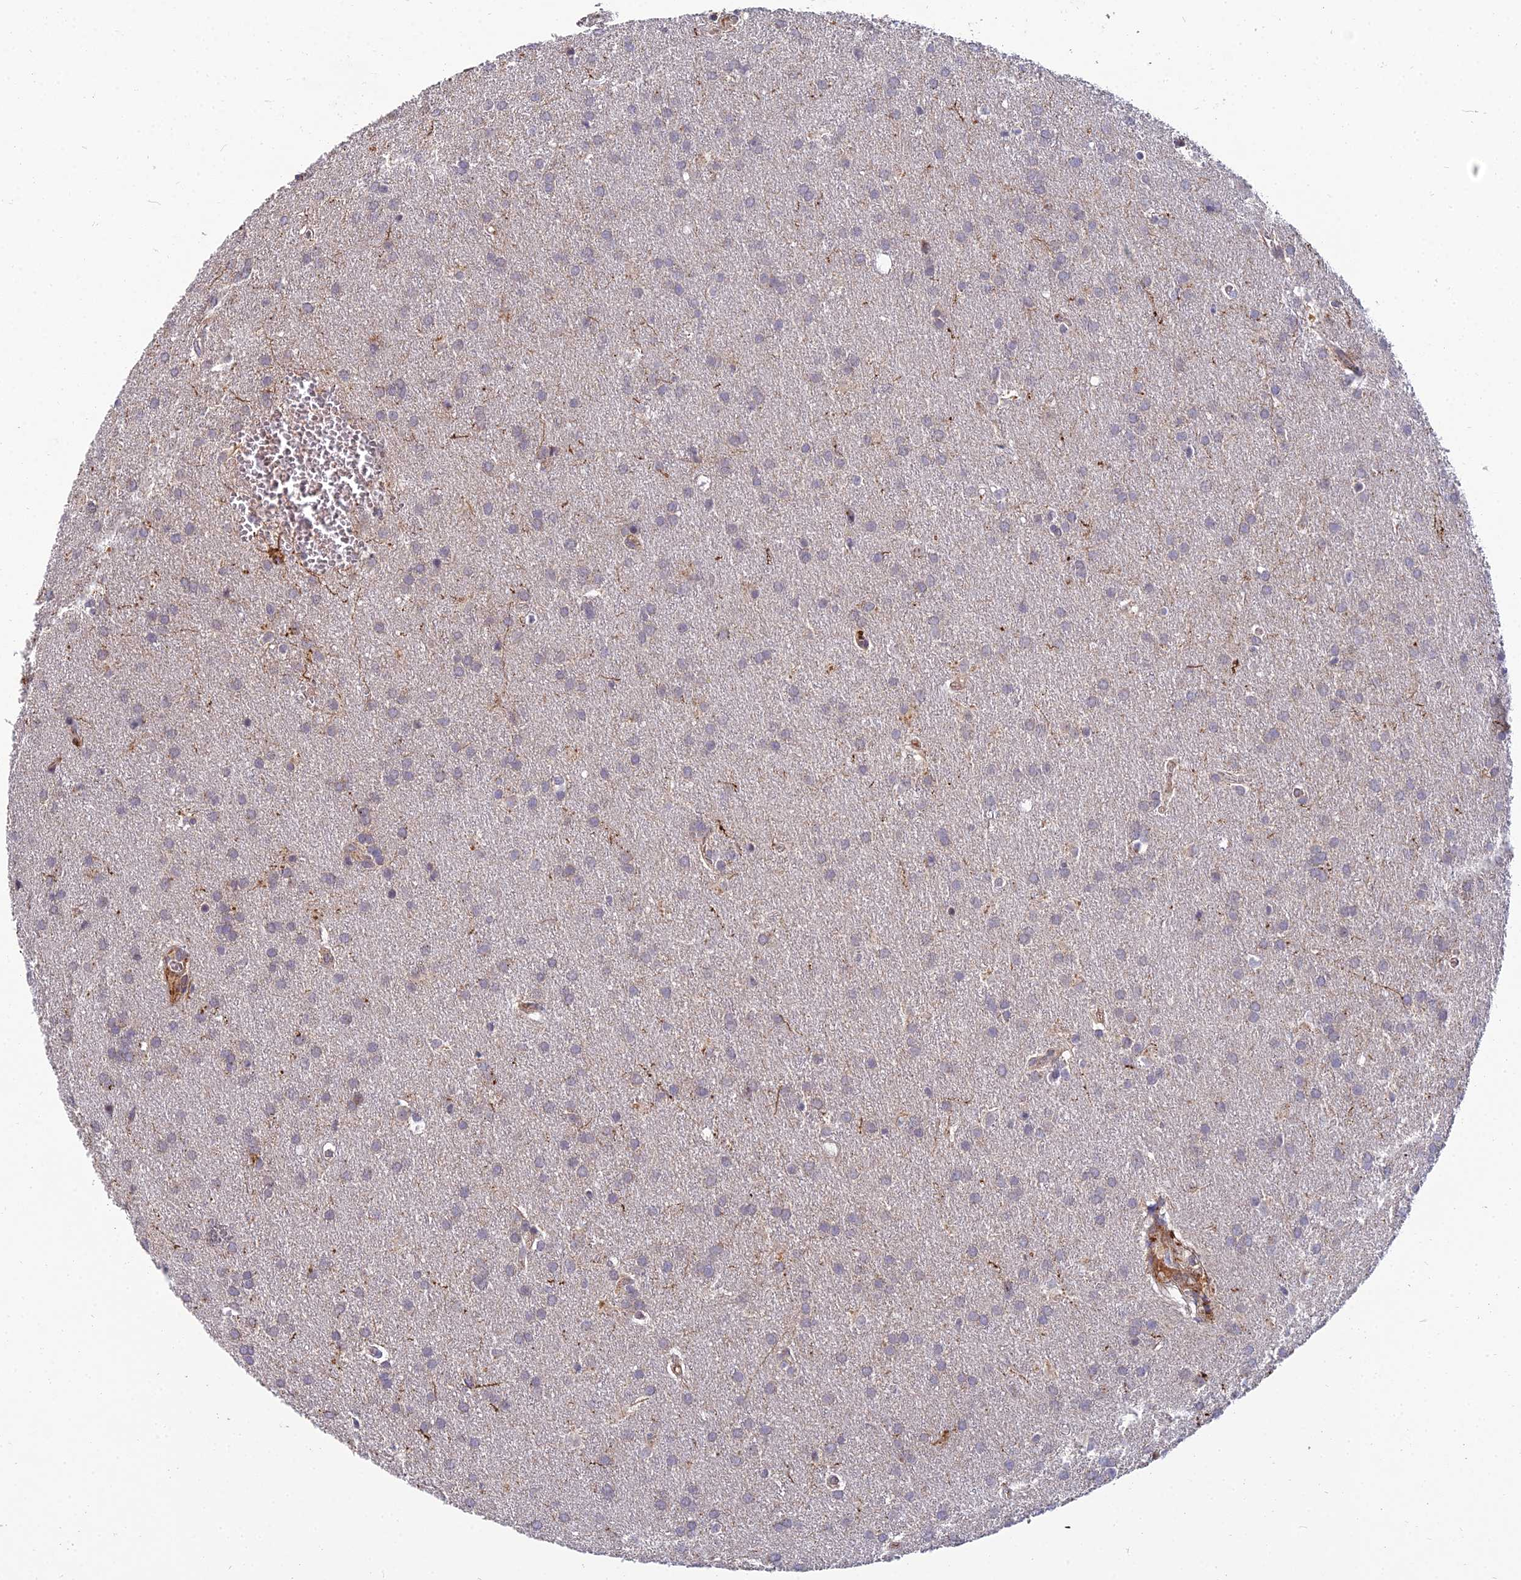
{"staining": {"intensity": "weak", "quantity": "<25%", "location": "cytoplasmic/membranous"}, "tissue": "glioma", "cell_type": "Tumor cells", "image_type": "cancer", "snomed": [{"axis": "morphology", "description": "Glioma, malignant, Low grade"}, {"axis": "topography", "description": "Brain"}], "caption": "This is an immunohistochemistry image of malignant glioma (low-grade). There is no staining in tumor cells.", "gene": "NPY", "patient": {"sex": "female", "age": 32}}